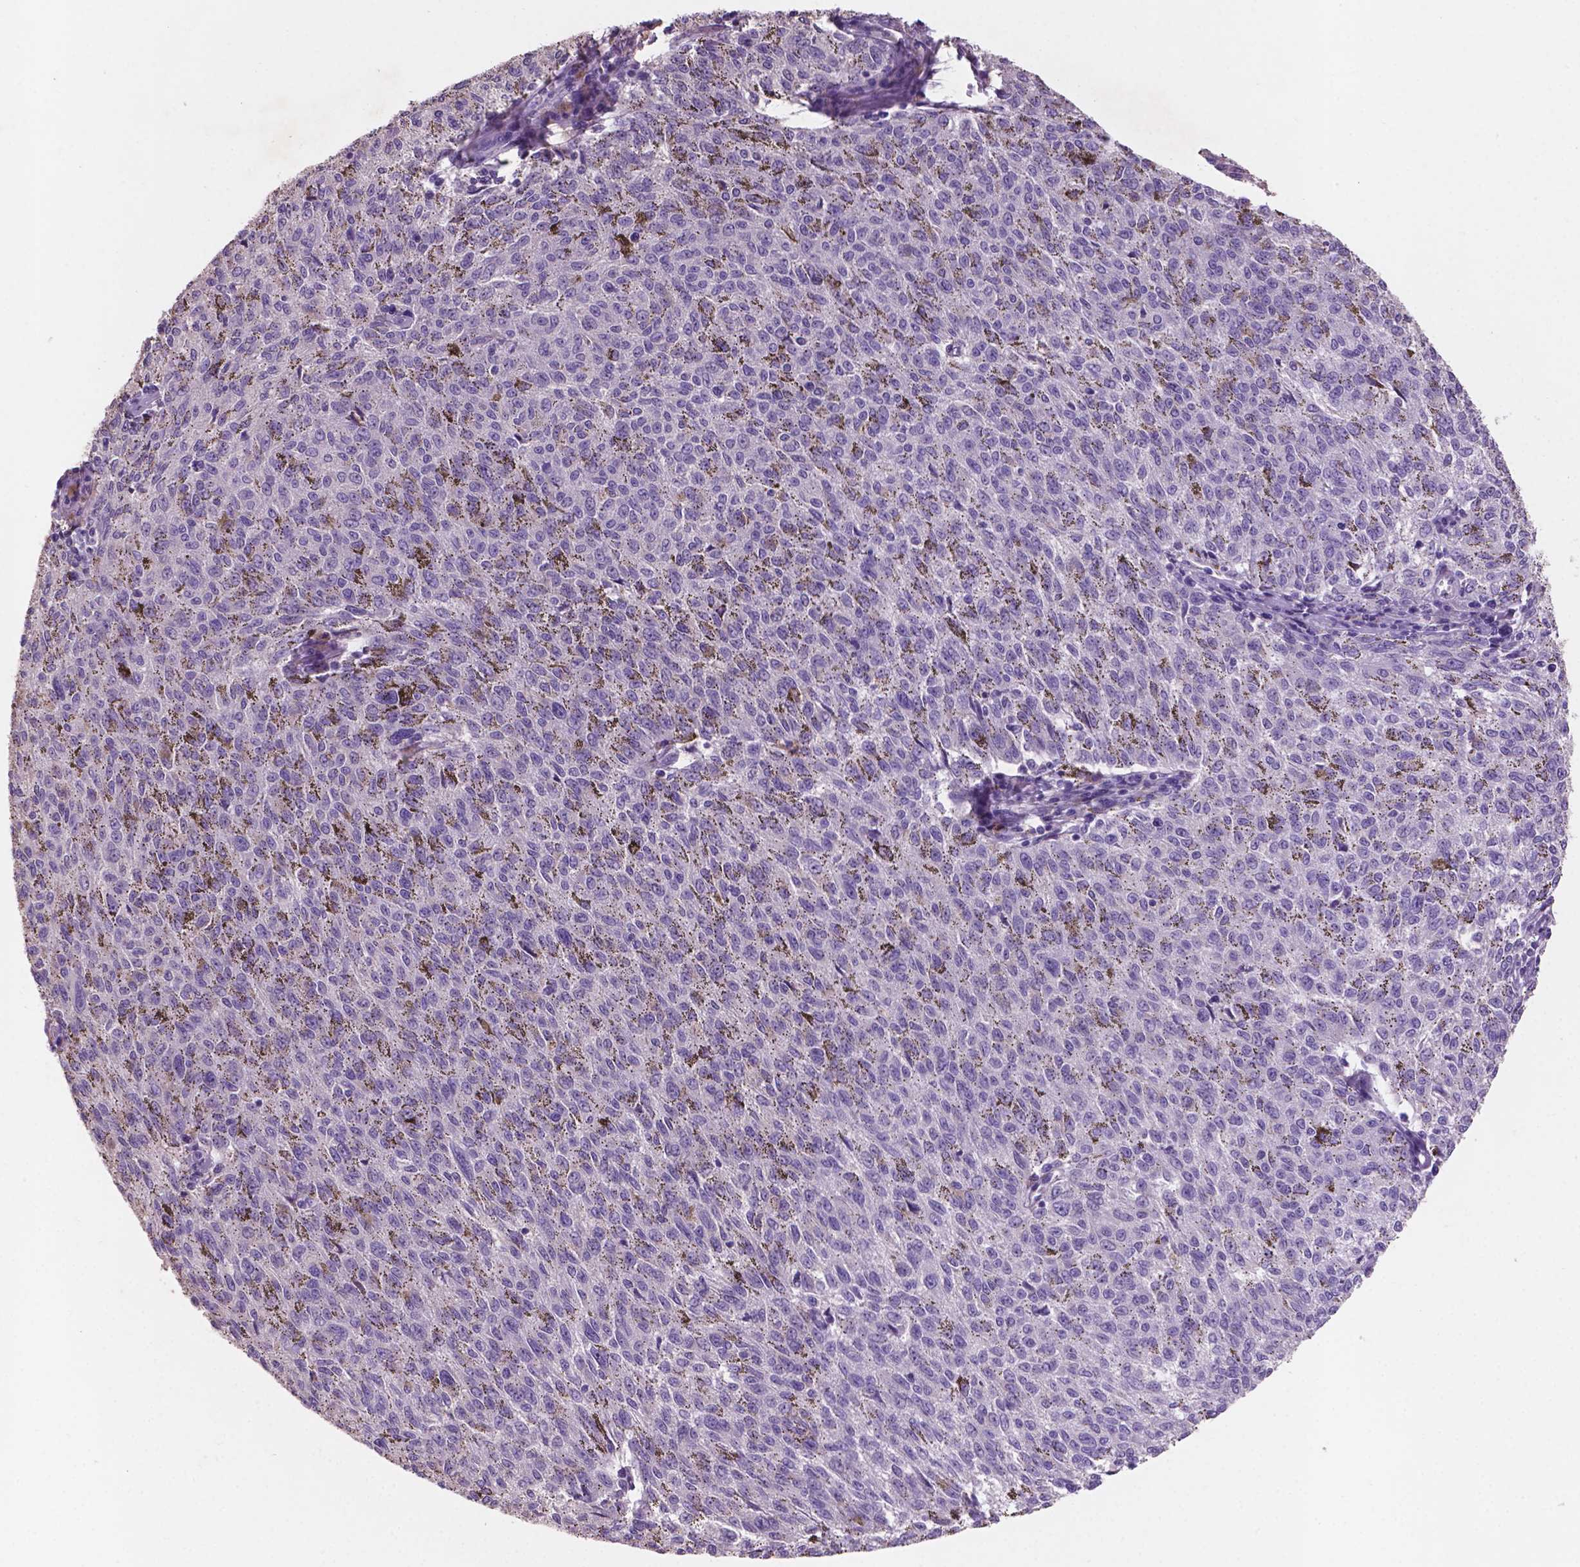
{"staining": {"intensity": "negative", "quantity": "none", "location": "none"}, "tissue": "melanoma", "cell_type": "Tumor cells", "image_type": "cancer", "snomed": [{"axis": "morphology", "description": "Malignant melanoma, NOS"}, {"axis": "topography", "description": "Skin"}], "caption": "There is no significant staining in tumor cells of melanoma. (DAB immunohistochemistry (IHC) visualized using brightfield microscopy, high magnification).", "gene": "SBSN", "patient": {"sex": "female", "age": 72}}